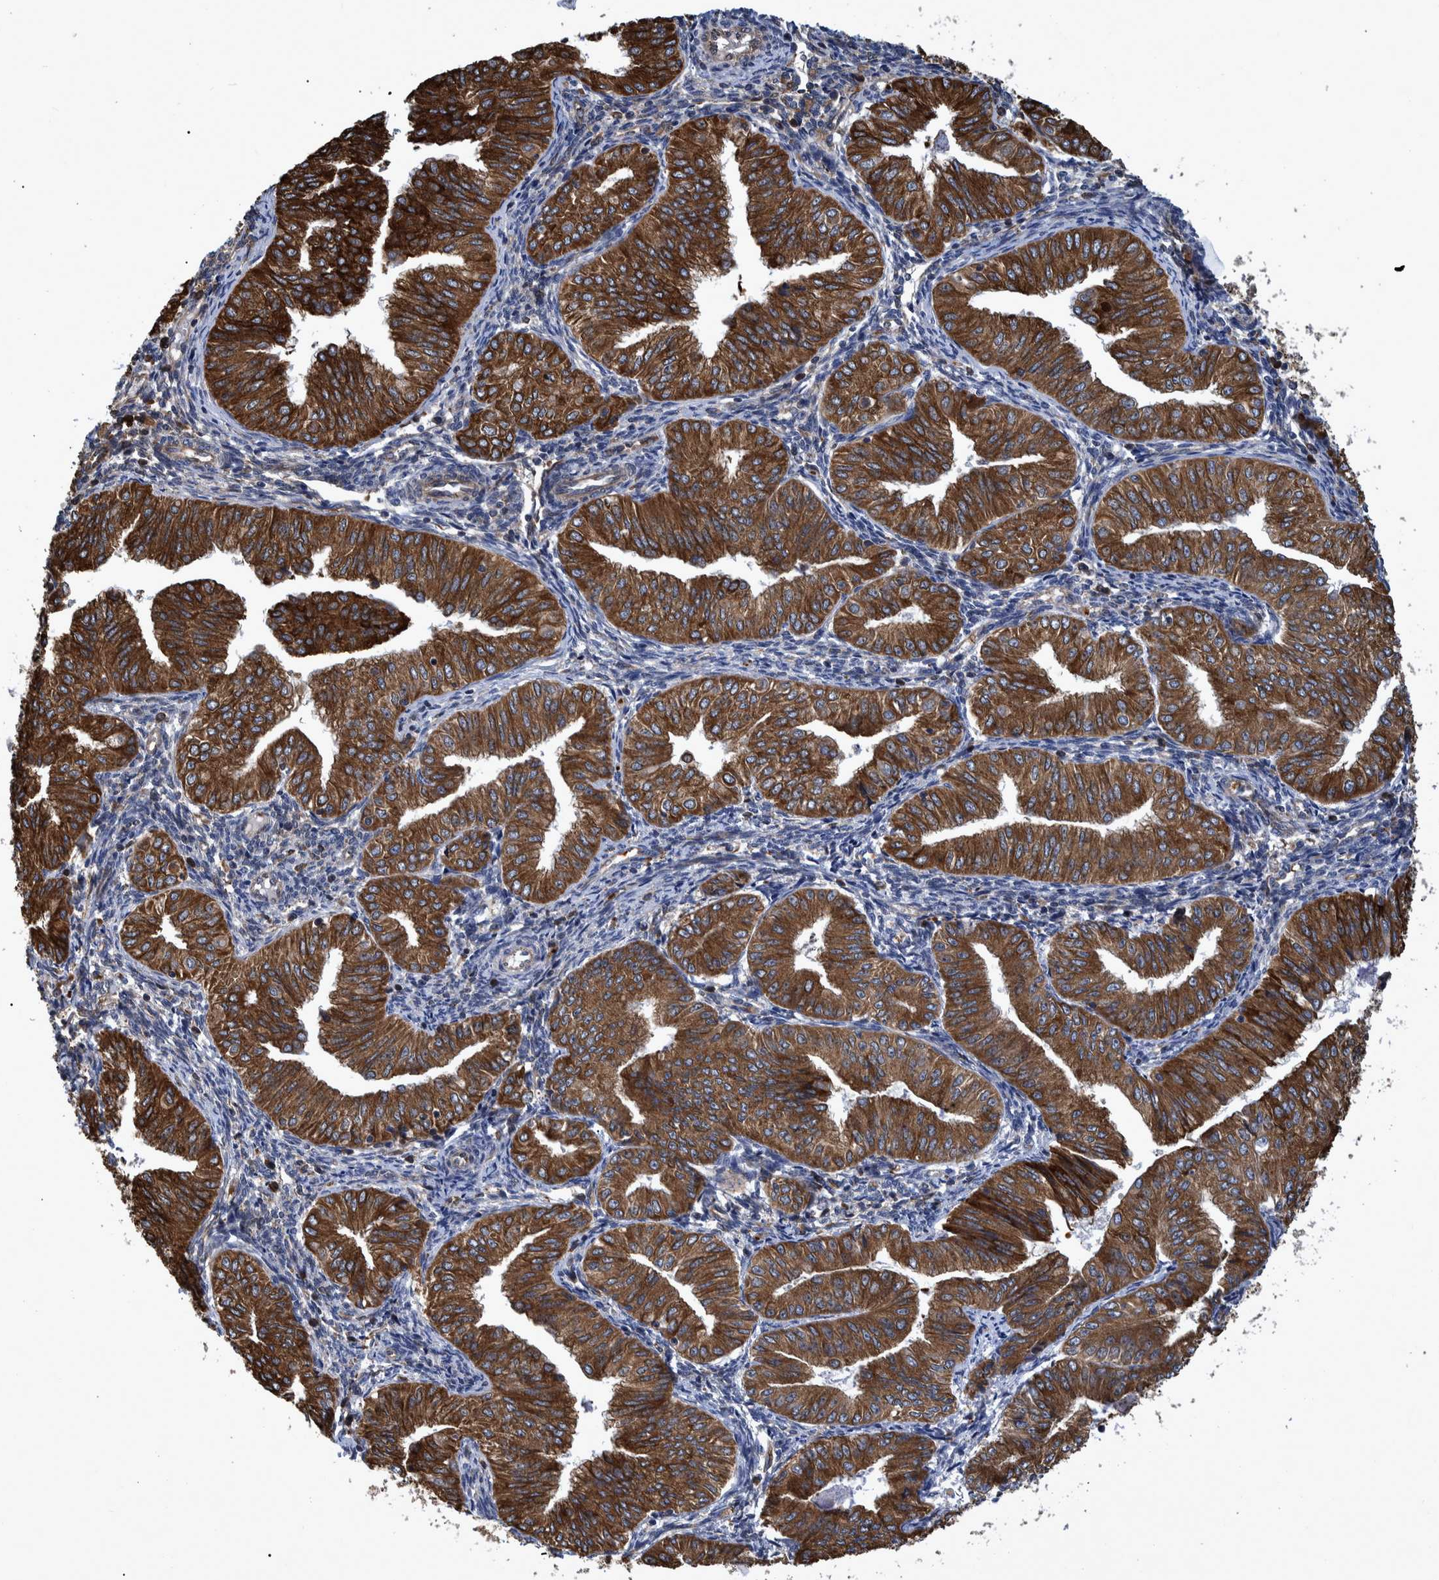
{"staining": {"intensity": "strong", "quantity": ">75%", "location": "cytoplasmic/membranous"}, "tissue": "endometrial cancer", "cell_type": "Tumor cells", "image_type": "cancer", "snomed": [{"axis": "morphology", "description": "Normal tissue, NOS"}, {"axis": "morphology", "description": "Adenocarcinoma, NOS"}, {"axis": "topography", "description": "Endometrium"}], "caption": "IHC micrograph of neoplastic tissue: adenocarcinoma (endometrial) stained using immunohistochemistry (IHC) demonstrates high levels of strong protein expression localized specifically in the cytoplasmic/membranous of tumor cells, appearing as a cytoplasmic/membranous brown color.", "gene": "SPAG5", "patient": {"sex": "female", "age": 53}}